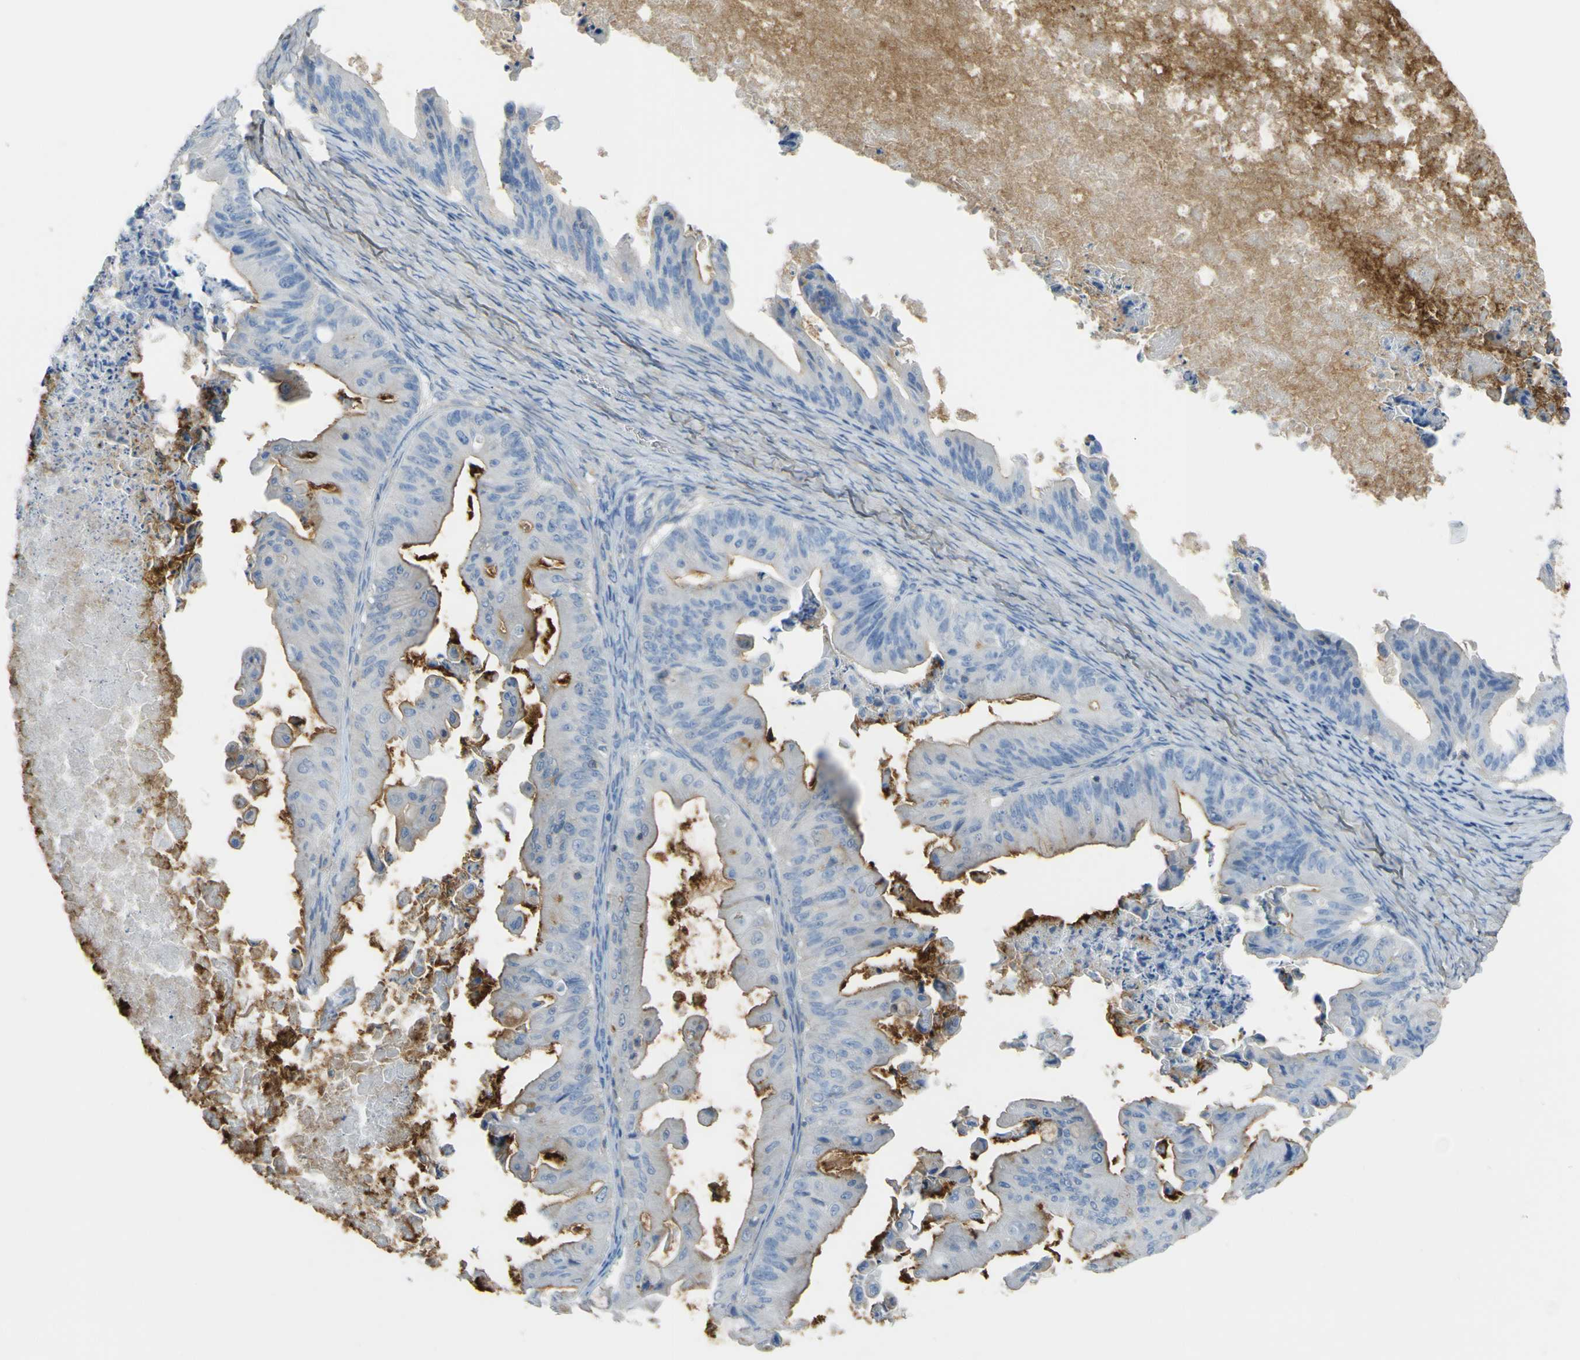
{"staining": {"intensity": "moderate", "quantity": ">75%", "location": "cytoplasmic/membranous"}, "tissue": "ovarian cancer", "cell_type": "Tumor cells", "image_type": "cancer", "snomed": [{"axis": "morphology", "description": "Cystadenocarcinoma, mucinous, NOS"}, {"axis": "topography", "description": "Ovary"}], "caption": "High-power microscopy captured an IHC image of ovarian mucinous cystadenocarcinoma, revealing moderate cytoplasmic/membranous staining in about >75% of tumor cells.", "gene": "OGN", "patient": {"sex": "female", "age": 37}}